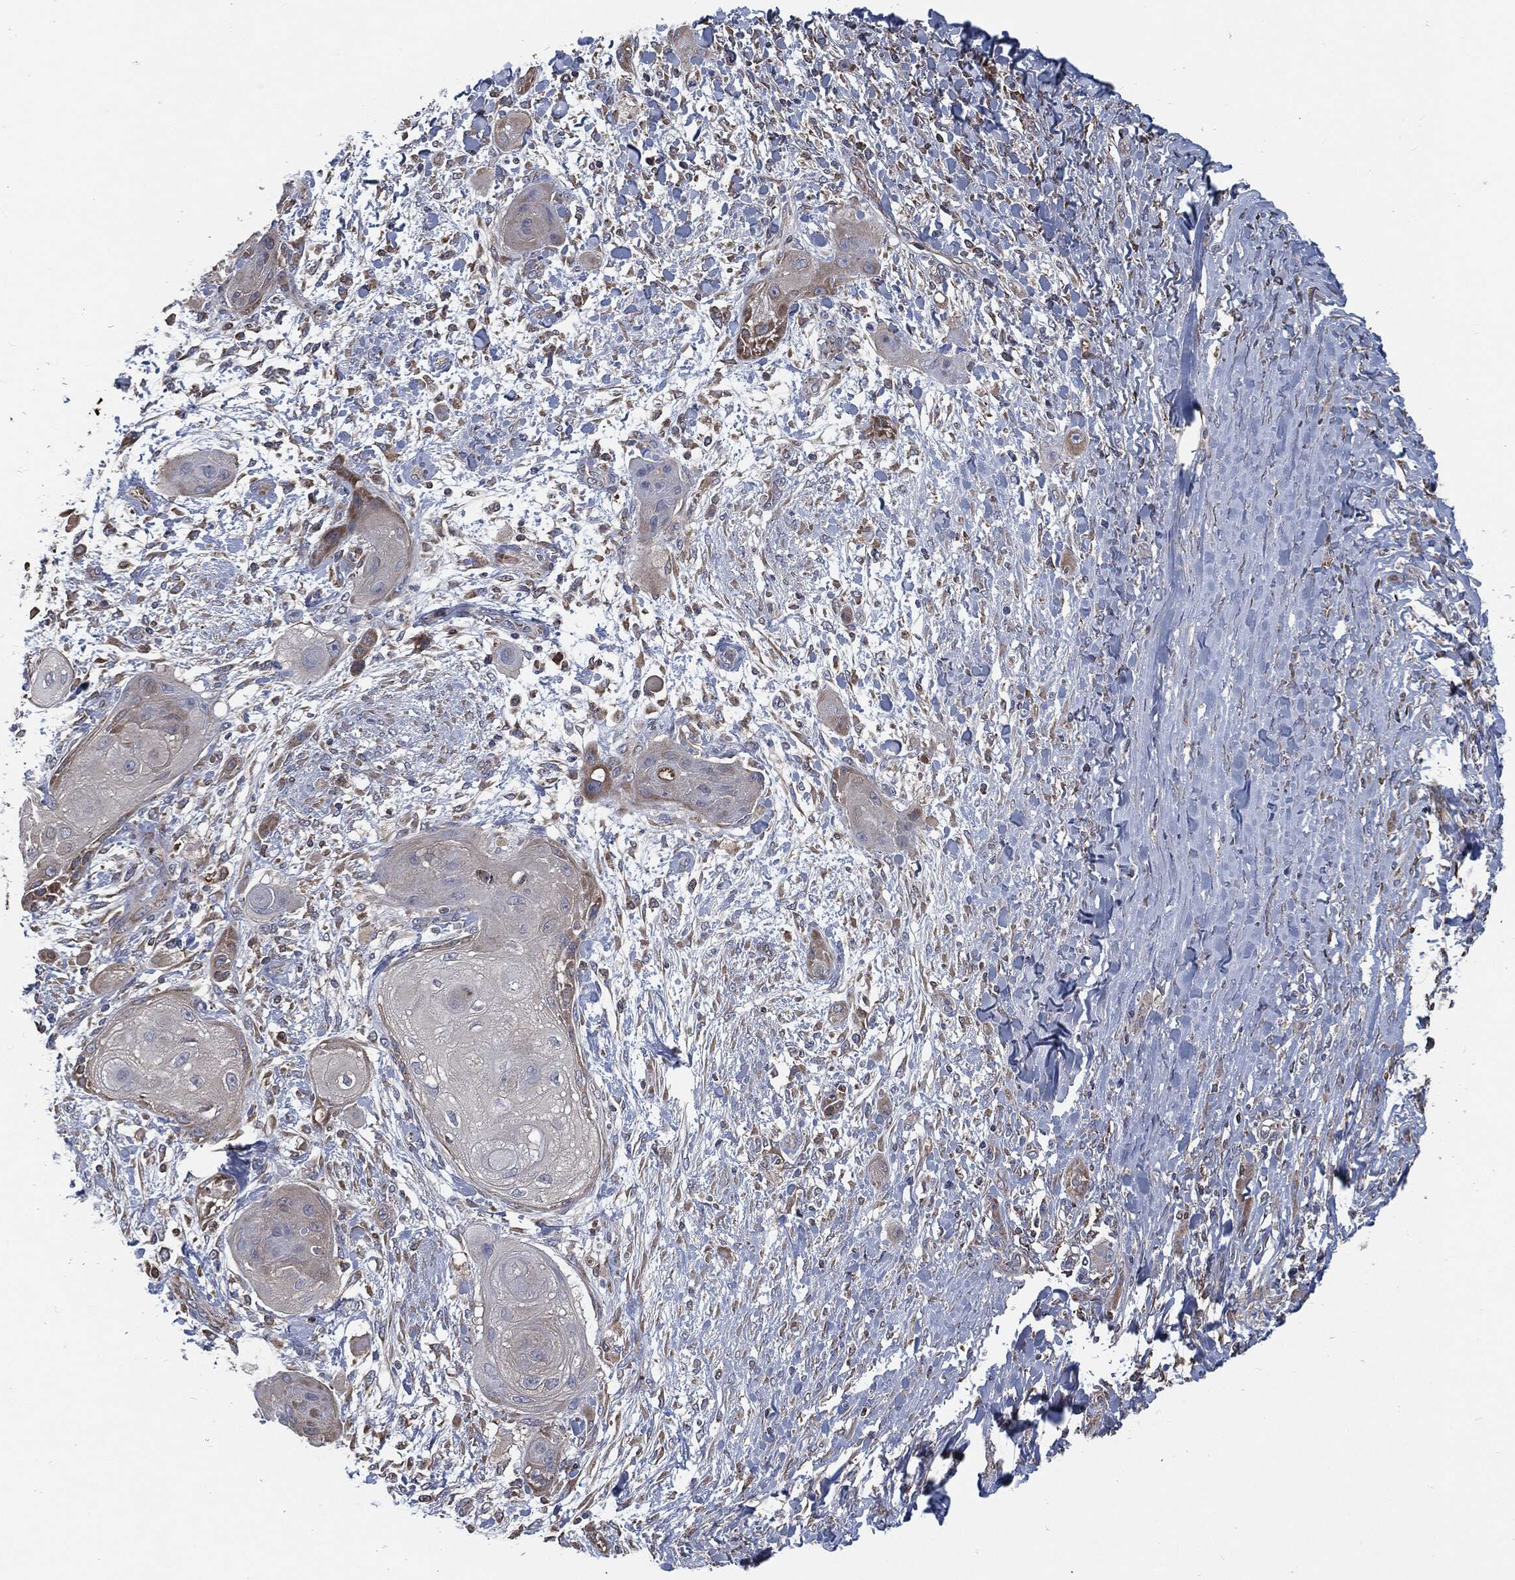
{"staining": {"intensity": "moderate", "quantity": "<25%", "location": "cytoplasmic/membranous"}, "tissue": "skin cancer", "cell_type": "Tumor cells", "image_type": "cancer", "snomed": [{"axis": "morphology", "description": "Squamous cell carcinoma, NOS"}, {"axis": "topography", "description": "Skin"}], "caption": "Skin squamous cell carcinoma was stained to show a protein in brown. There is low levels of moderate cytoplasmic/membranous expression in approximately <25% of tumor cells.", "gene": "PRDX4", "patient": {"sex": "male", "age": 62}}